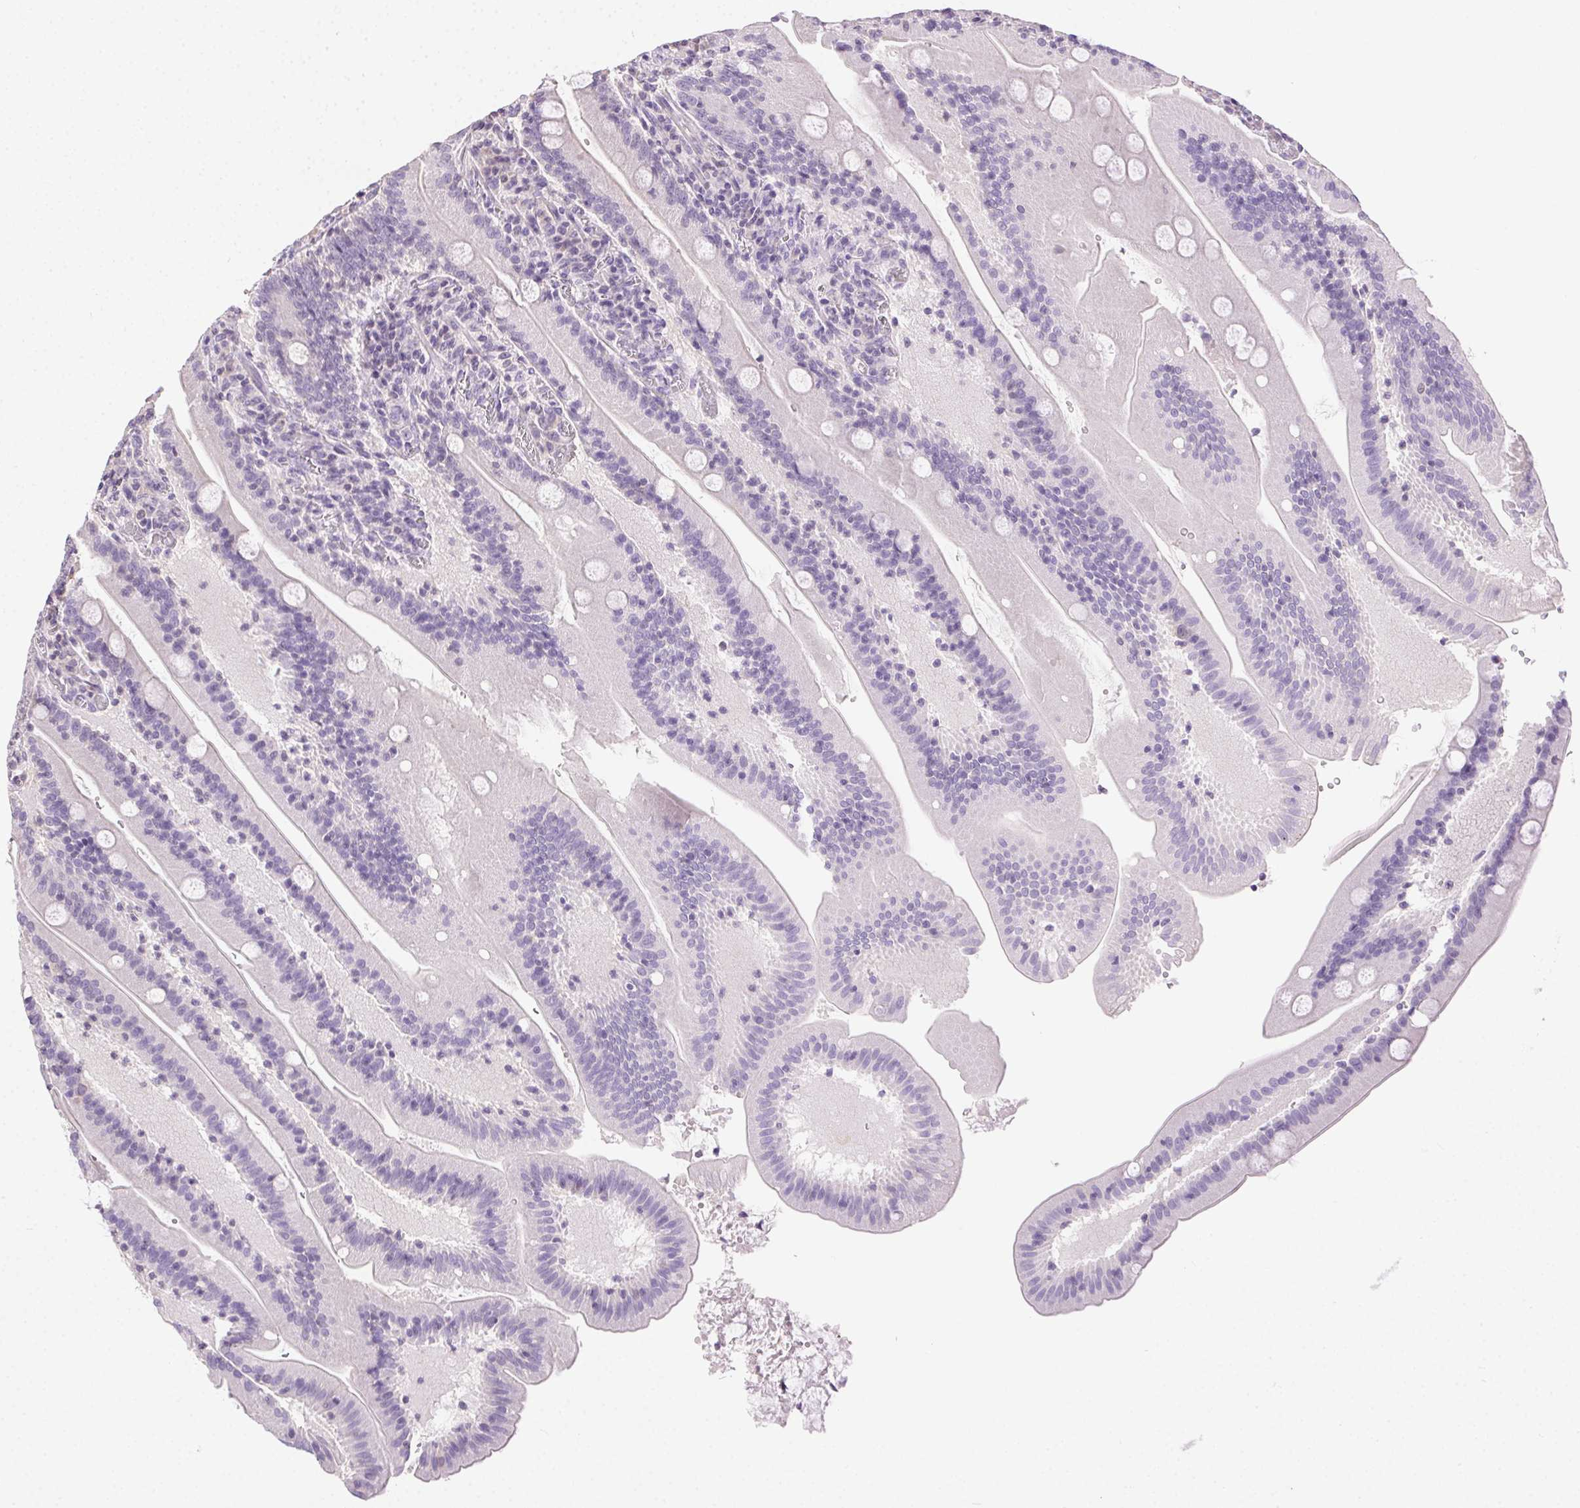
{"staining": {"intensity": "negative", "quantity": "none", "location": "none"}, "tissue": "small intestine", "cell_type": "Glandular cells", "image_type": "normal", "snomed": [{"axis": "morphology", "description": "Normal tissue, NOS"}, {"axis": "topography", "description": "Small intestine"}], "caption": "IHC histopathology image of normal small intestine: small intestine stained with DAB (3,3'-diaminobenzidine) displays no significant protein positivity in glandular cells.", "gene": "SYCE2", "patient": {"sex": "male", "age": 37}}